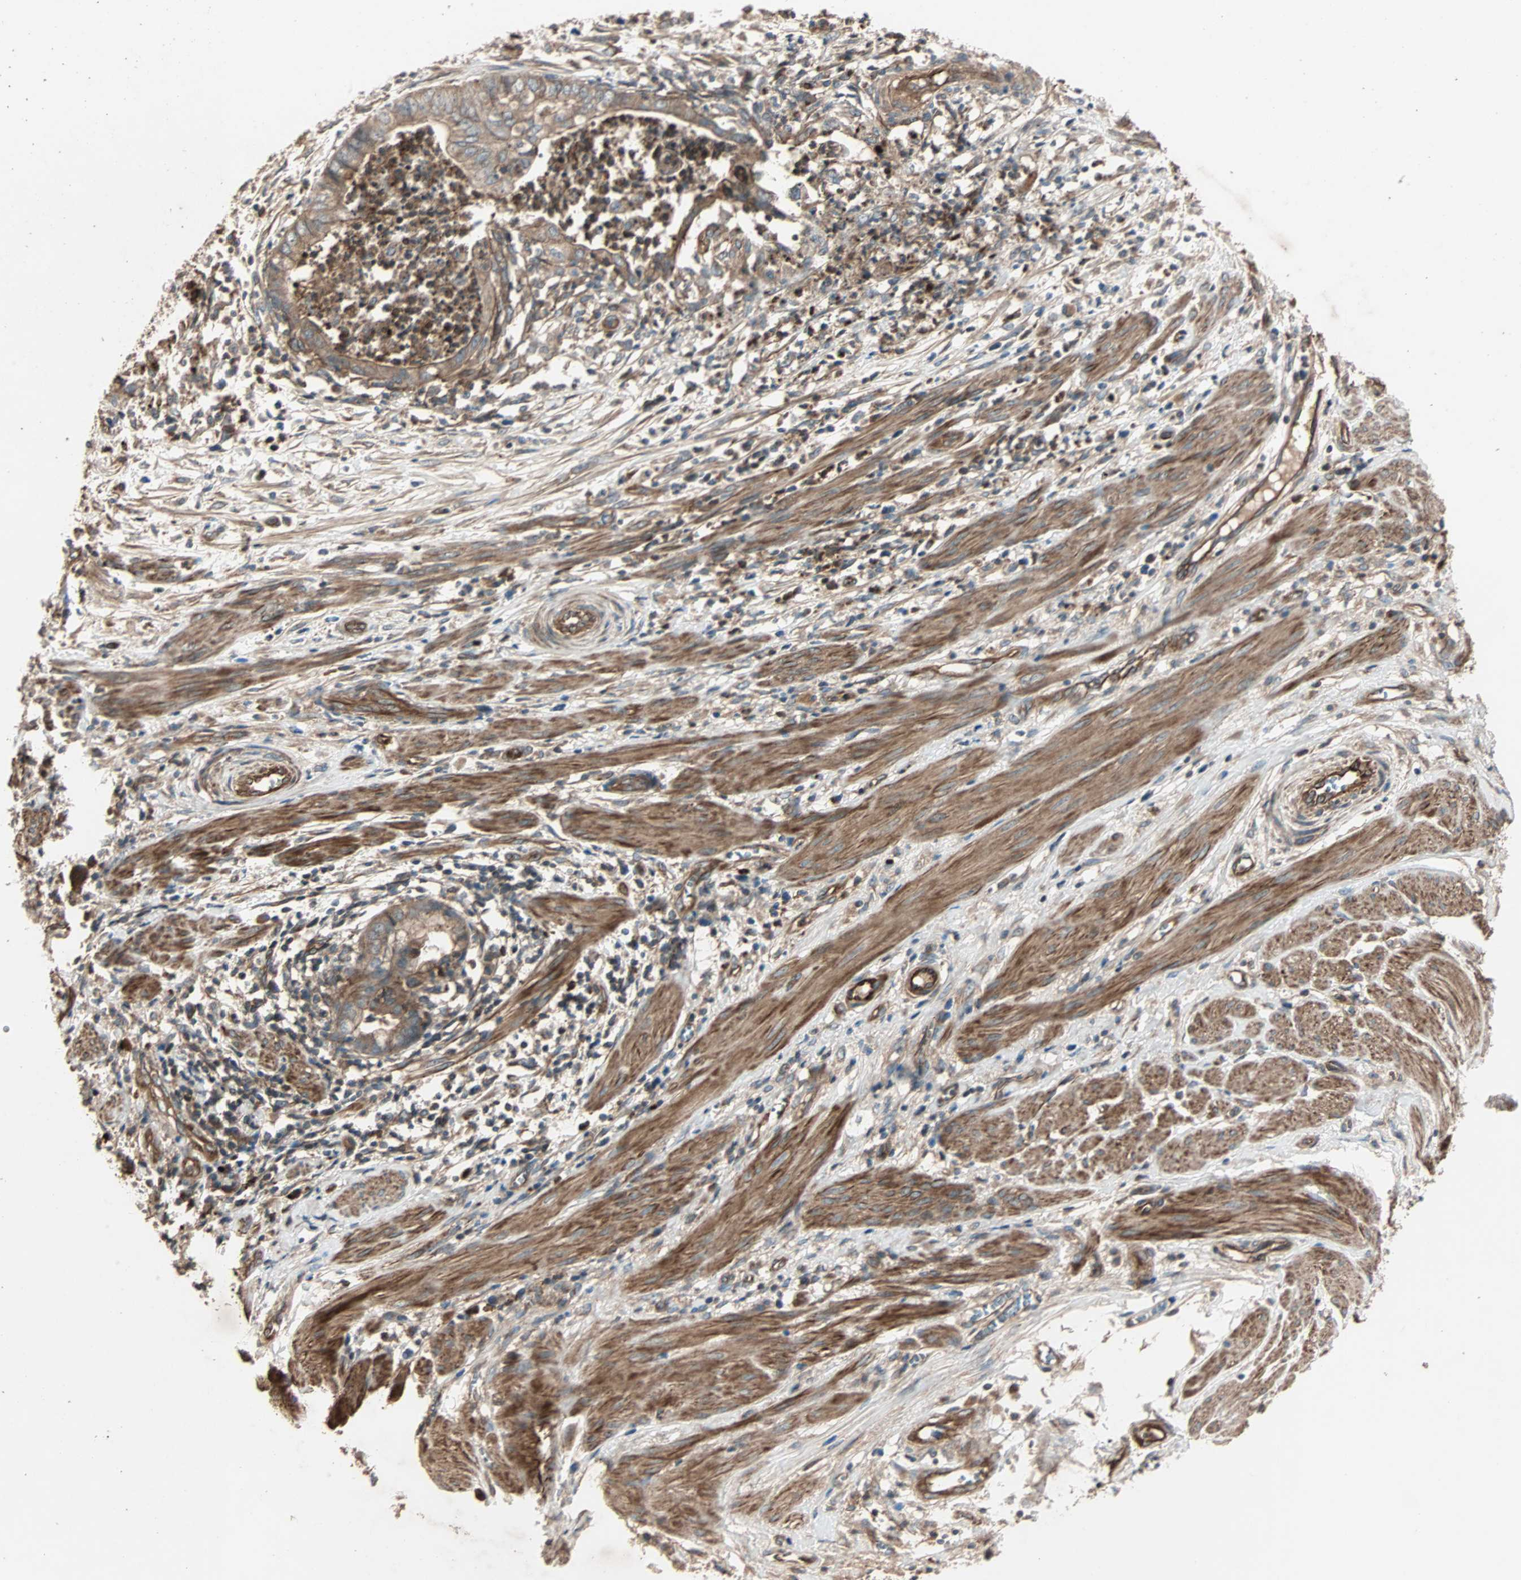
{"staining": {"intensity": "moderate", "quantity": ">75%", "location": "cytoplasmic/membranous"}, "tissue": "endometrial cancer", "cell_type": "Tumor cells", "image_type": "cancer", "snomed": [{"axis": "morphology", "description": "Necrosis, NOS"}, {"axis": "morphology", "description": "Adenocarcinoma, NOS"}, {"axis": "topography", "description": "Endometrium"}], "caption": "A medium amount of moderate cytoplasmic/membranous staining is appreciated in approximately >75% of tumor cells in endometrial cancer (adenocarcinoma) tissue. The protein is shown in brown color, while the nuclei are stained blue.", "gene": "GCK", "patient": {"sex": "female", "age": 79}}